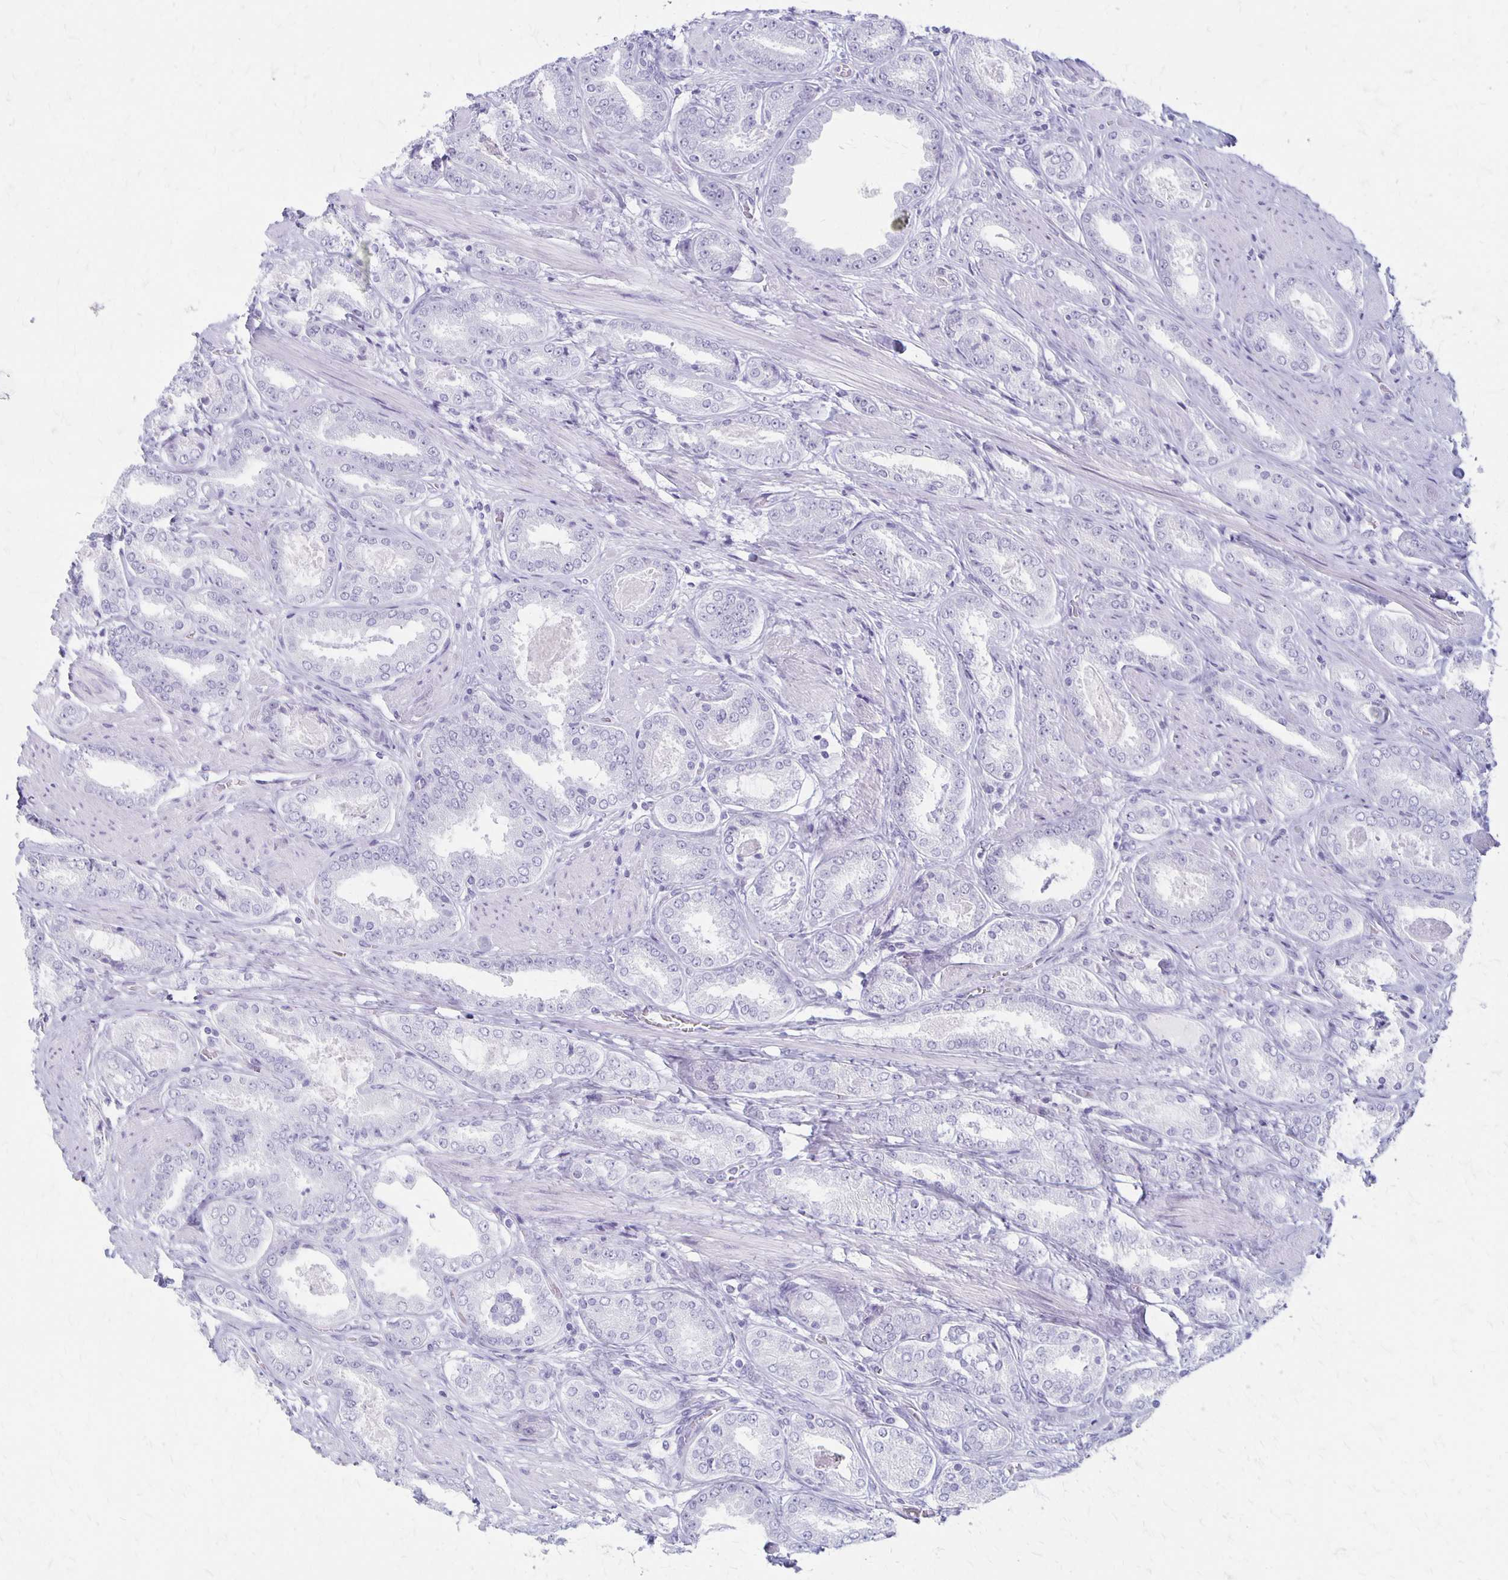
{"staining": {"intensity": "negative", "quantity": "none", "location": "none"}, "tissue": "prostate cancer", "cell_type": "Tumor cells", "image_type": "cancer", "snomed": [{"axis": "morphology", "description": "Adenocarcinoma, High grade"}, {"axis": "topography", "description": "Prostate"}], "caption": "IHC image of human prostate high-grade adenocarcinoma stained for a protein (brown), which demonstrates no staining in tumor cells.", "gene": "MAGEC2", "patient": {"sex": "male", "age": 63}}